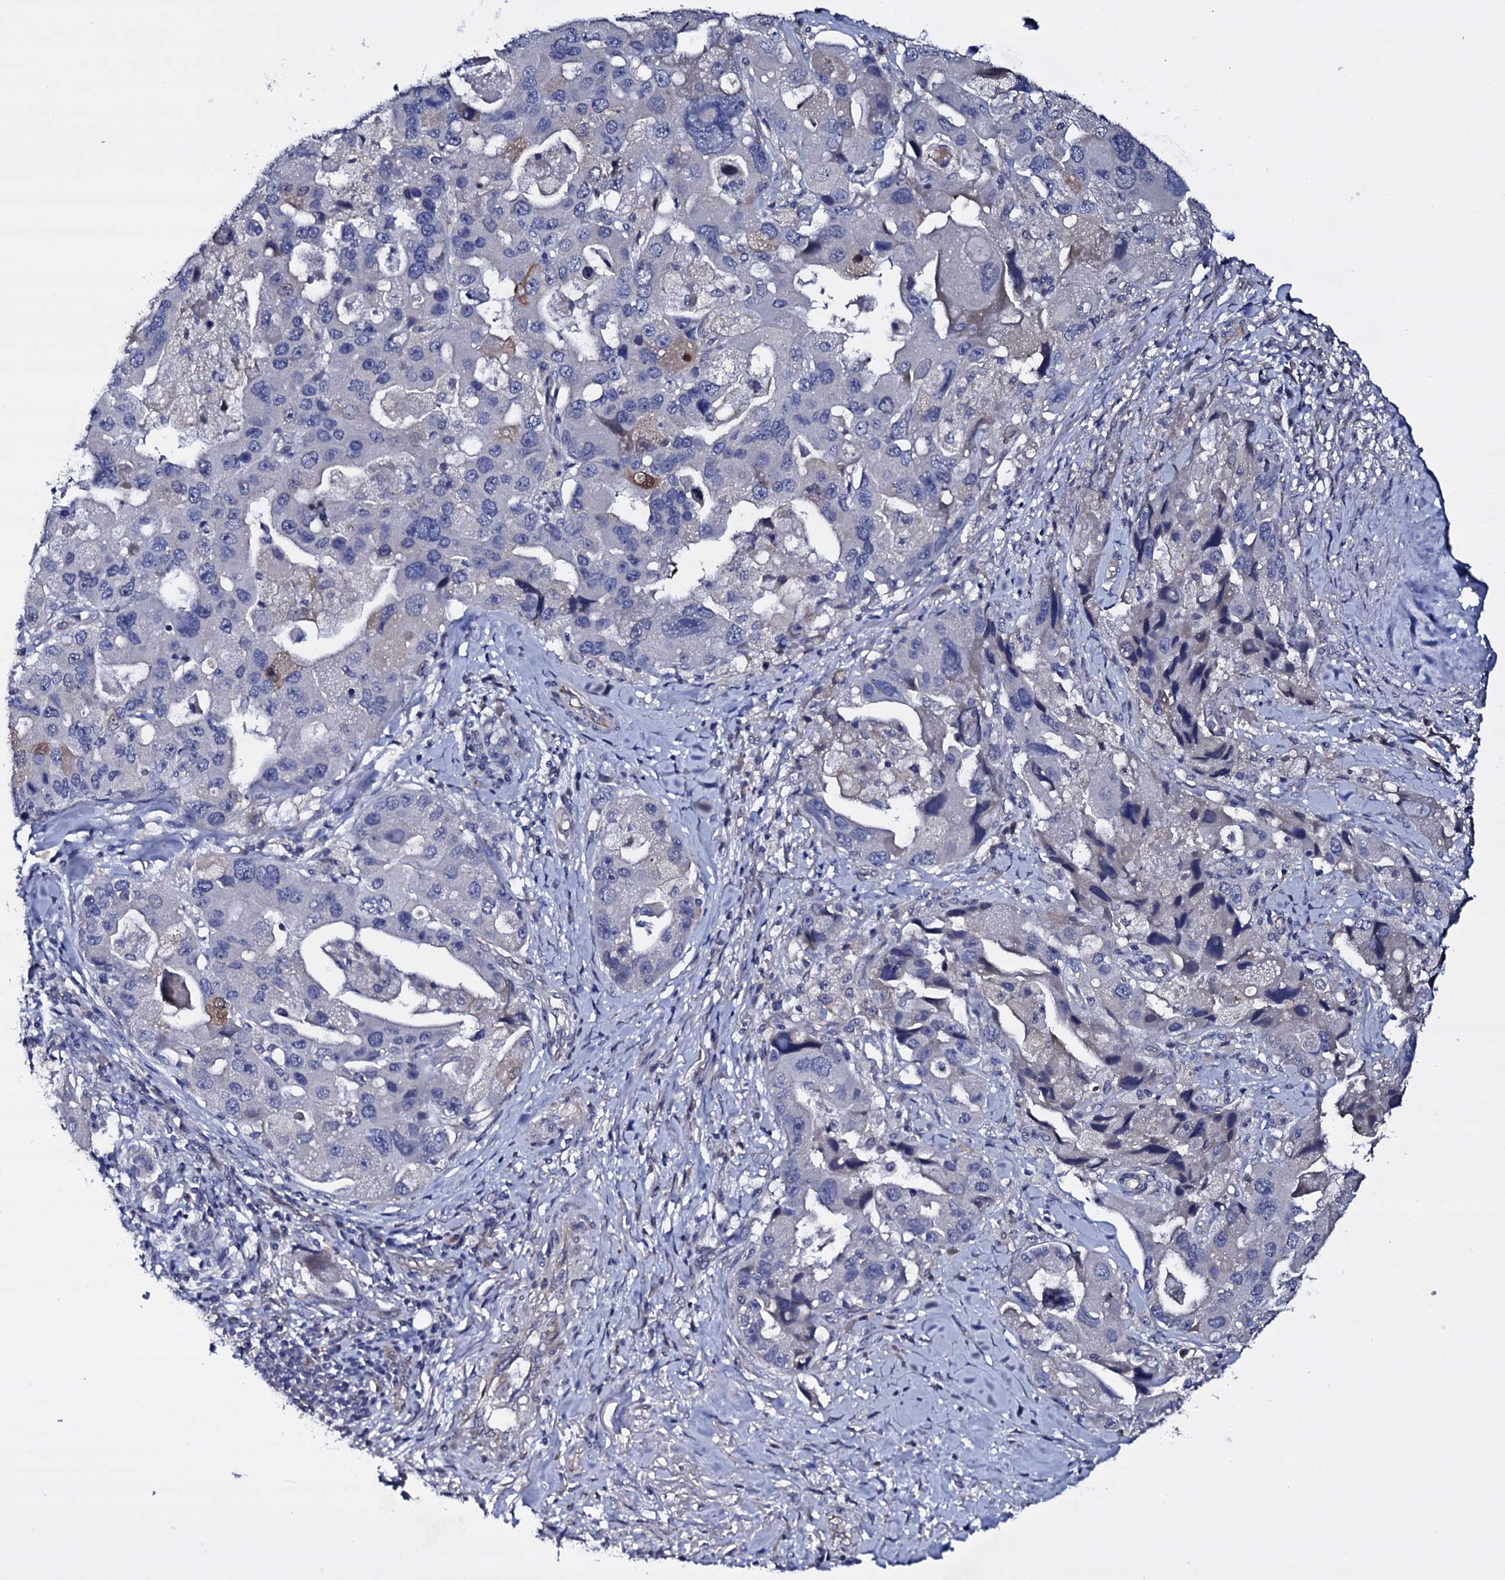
{"staining": {"intensity": "negative", "quantity": "none", "location": "none"}, "tissue": "lung cancer", "cell_type": "Tumor cells", "image_type": "cancer", "snomed": [{"axis": "morphology", "description": "Adenocarcinoma, NOS"}, {"axis": "topography", "description": "Lung"}], "caption": "There is no significant expression in tumor cells of adenocarcinoma (lung).", "gene": "BCL2L14", "patient": {"sex": "female", "age": 54}}